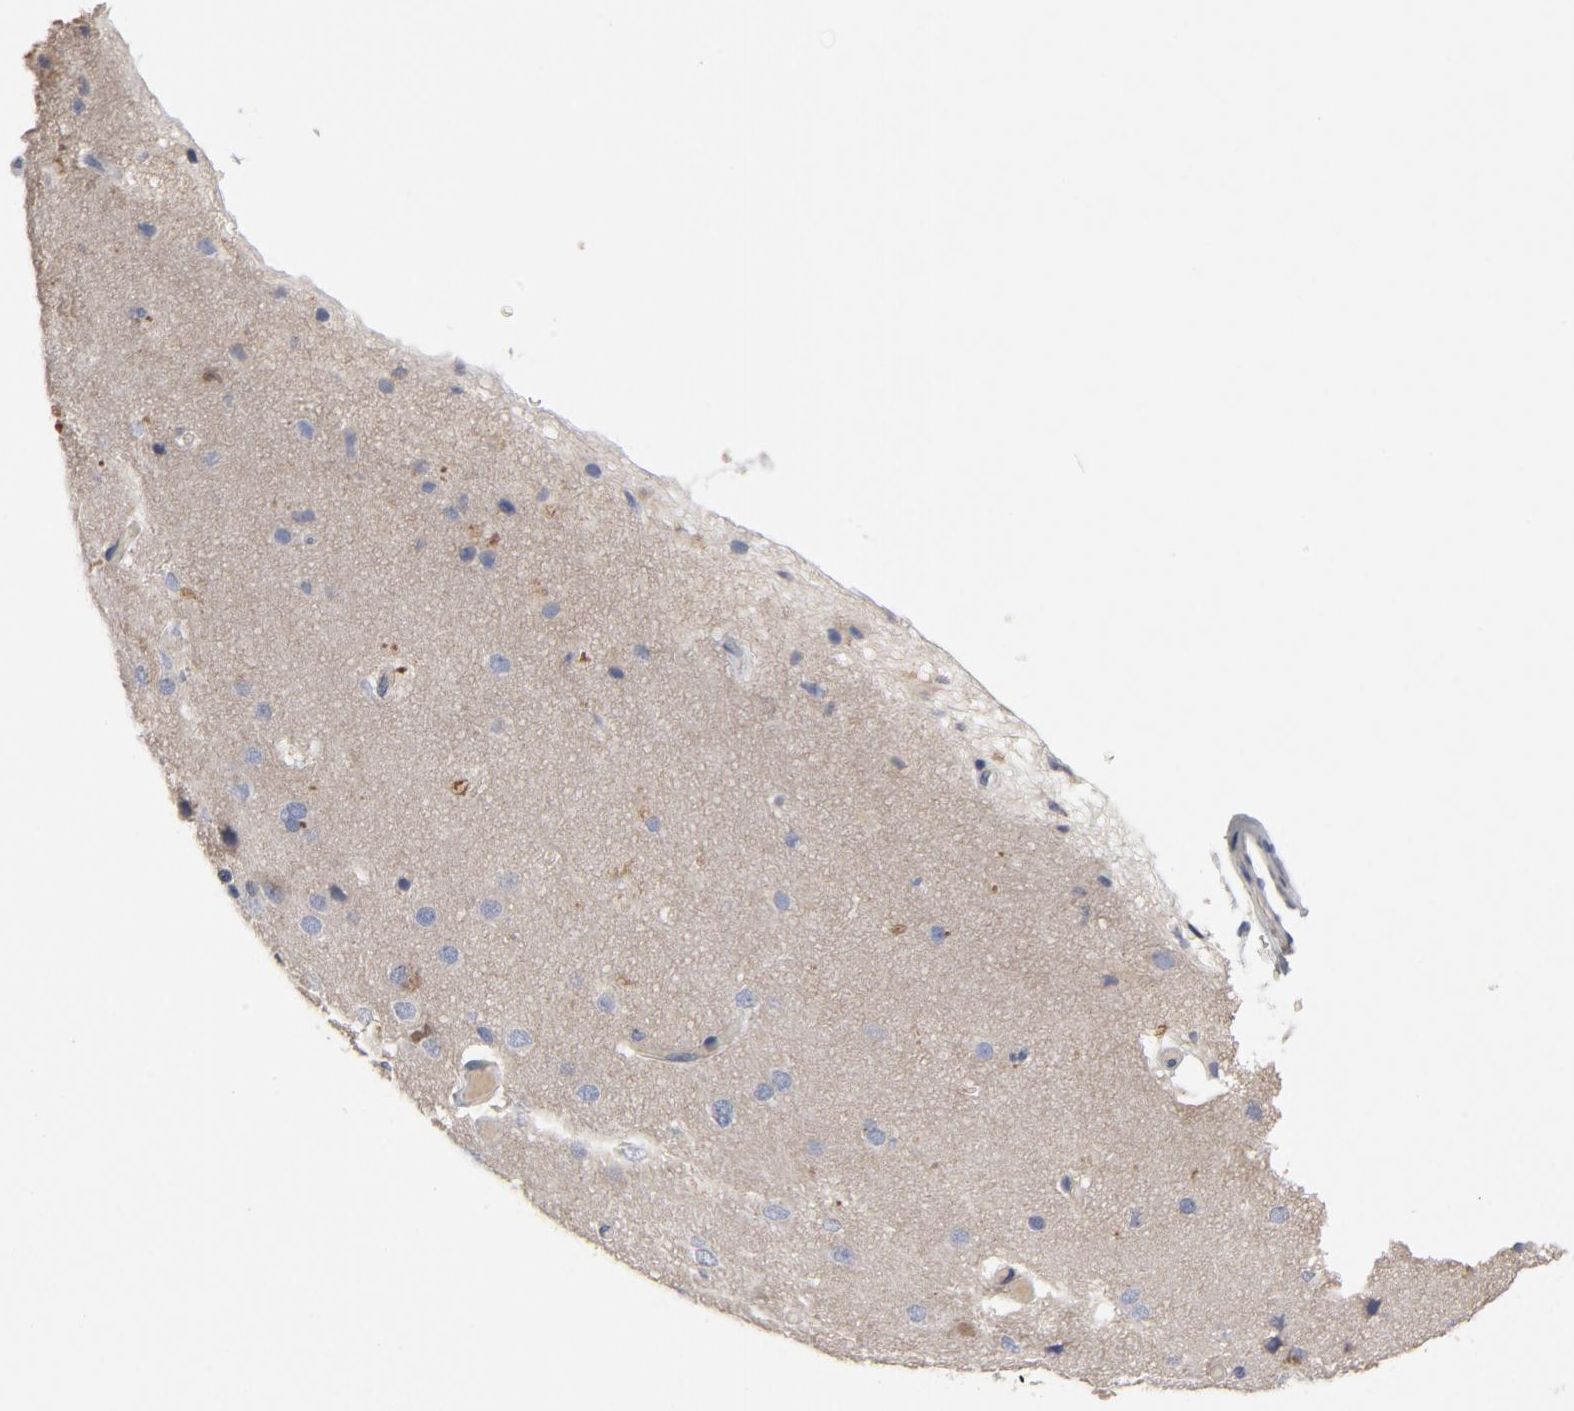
{"staining": {"intensity": "negative", "quantity": "none", "location": "none"}, "tissue": "cerebral cortex", "cell_type": "Endothelial cells", "image_type": "normal", "snomed": [{"axis": "morphology", "description": "Normal tissue, NOS"}, {"axis": "morphology", "description": "Glioma, malignant, High grade"}, {"axis": "topography", "description": "Cerebral cortex"}], "caption": "This image is of normal cerebral cortex stained with immunohistochemistry (IHC) to label a protein in brown with the nuclei are counter-stained blue. There is no positivity in endothelial cells.", "gene": "CCDC134", "patient": {"sex": "male", "age": 77}}